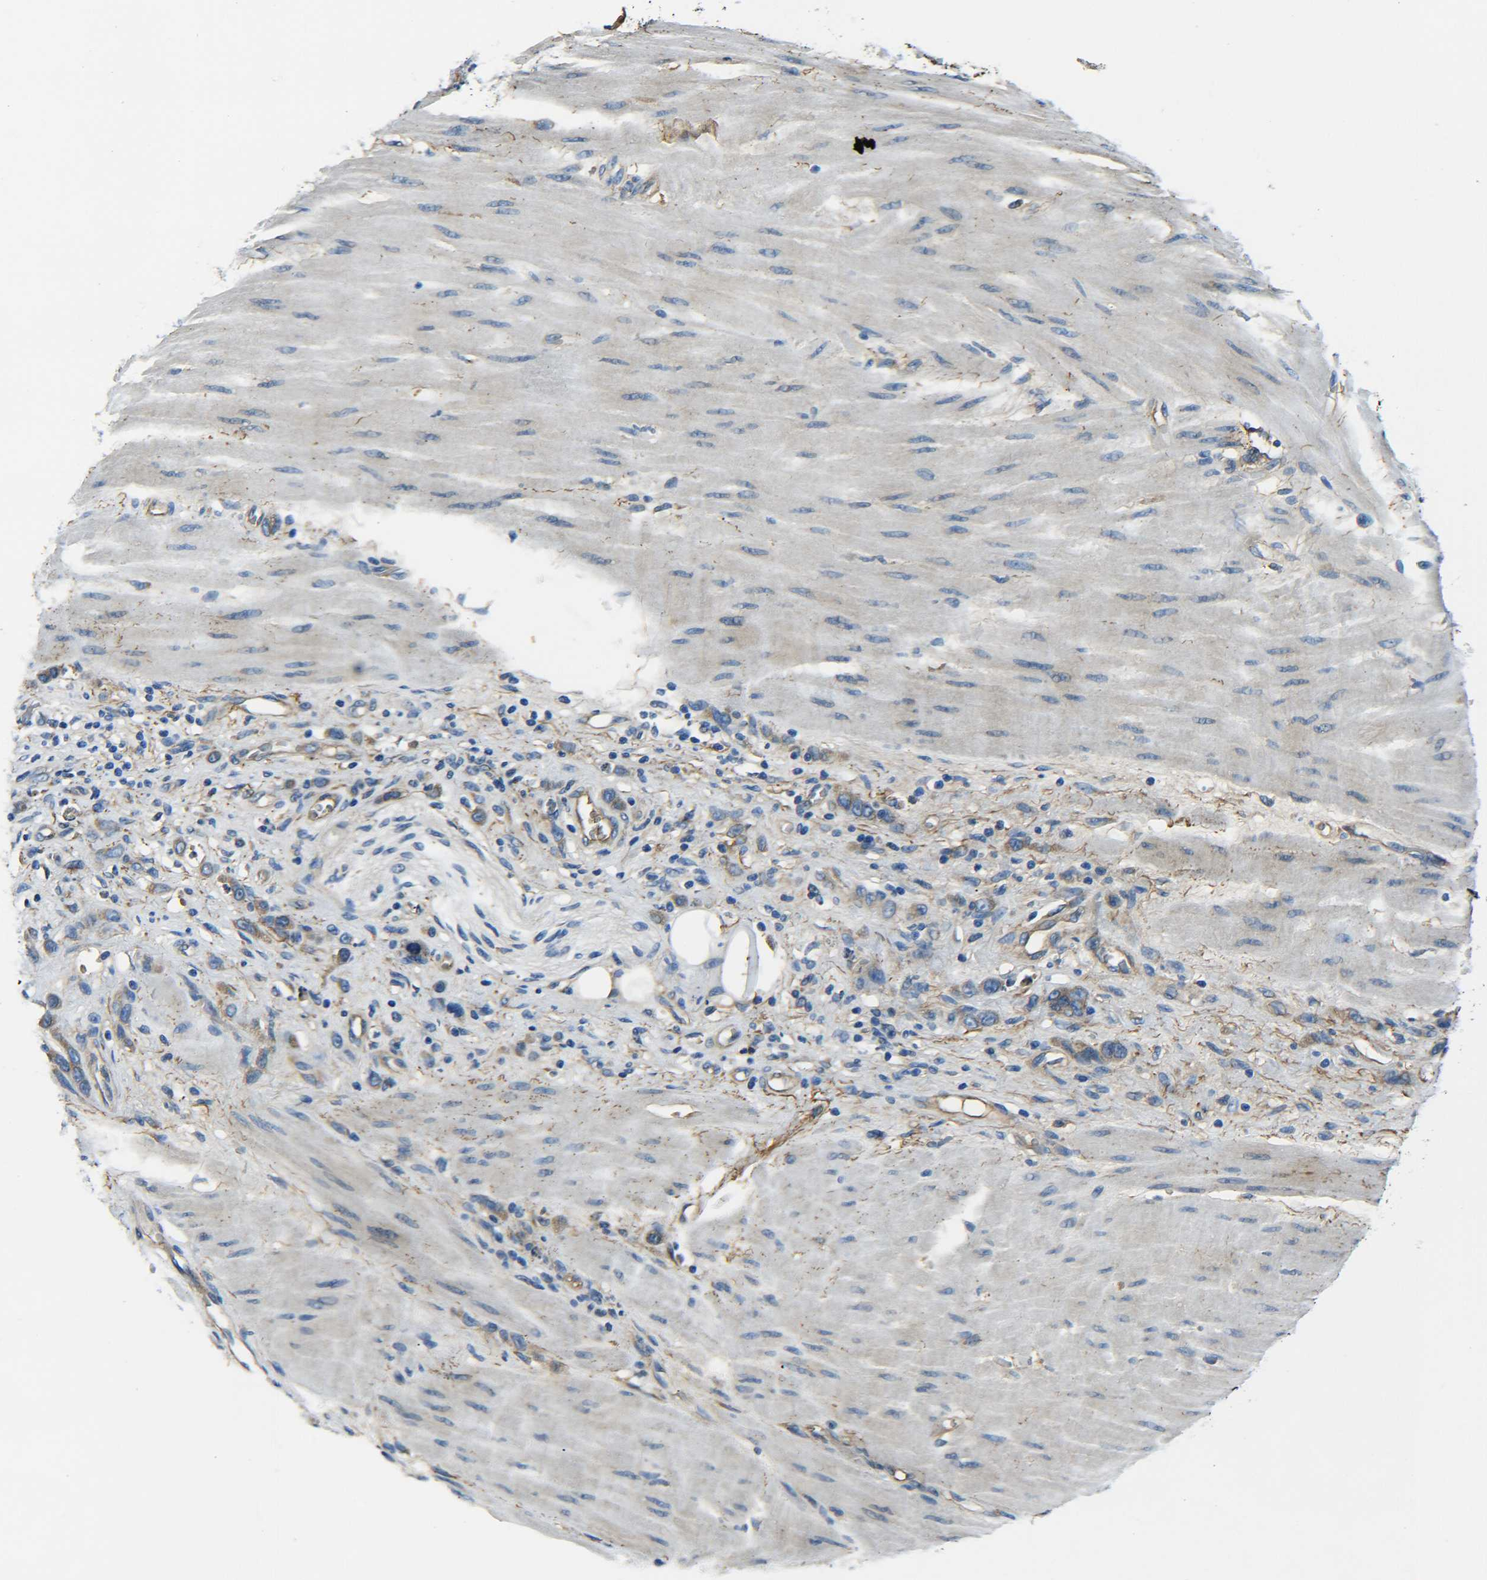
{"staining": {"intensity": "weak", "quantity": "<25%", "location": "cytoplasmic/membranous"}, "tissue": "stomach cancer", "cell_type": "Tumor cells", "image_type": "cancer", "snomed": [{"axis": "morphology", "description": "Adenocarcinoma, NOS"}, {"axis": "topography", "description": "Stomach"}], "caption": "Immunohistochemical staining of stomach adenocarcinoma reveals no significant expression in tumor cells.", "gene": "PREB", "patient": {"sex": "male", "age": 82}}